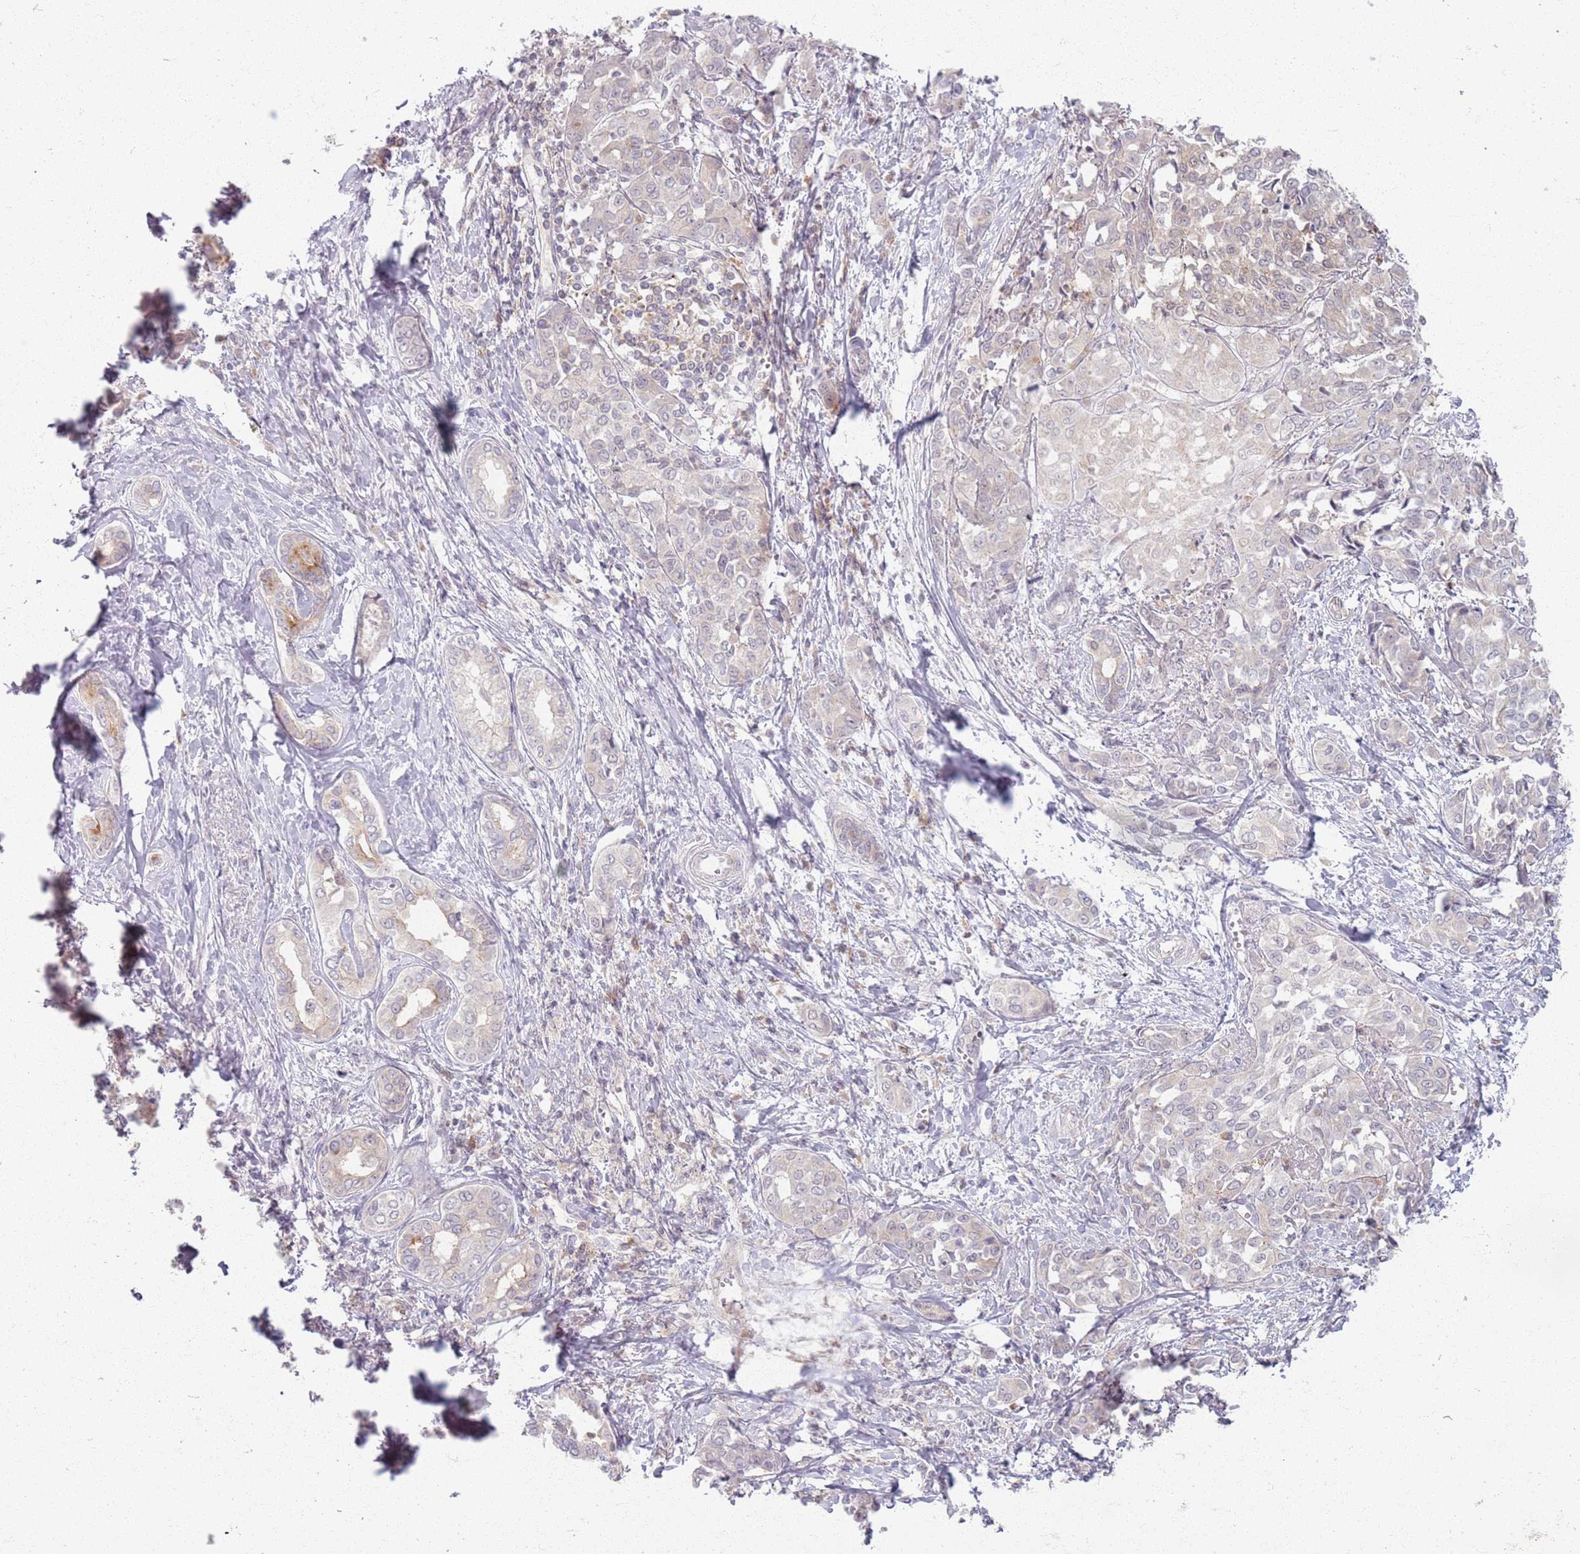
{"staining": {"intensity": "negative", "quantity": "none", "location": "none"}, "tissue": "liver cancer", "cell_type": "Tumor cells", "image_type": "cancer", "snomed": [{"axis": "morphology", "description": "Cholangiocarcinoma"}, {"axis": "topography", "description": "Liver"}], "caption": "An immunohistochemistry micrograph of liver cancer is shown. There is no staining in tumor cells of liver cancer.", "gene": "ZDHHC2", "patient": {"sex": "female", "age": 77}}